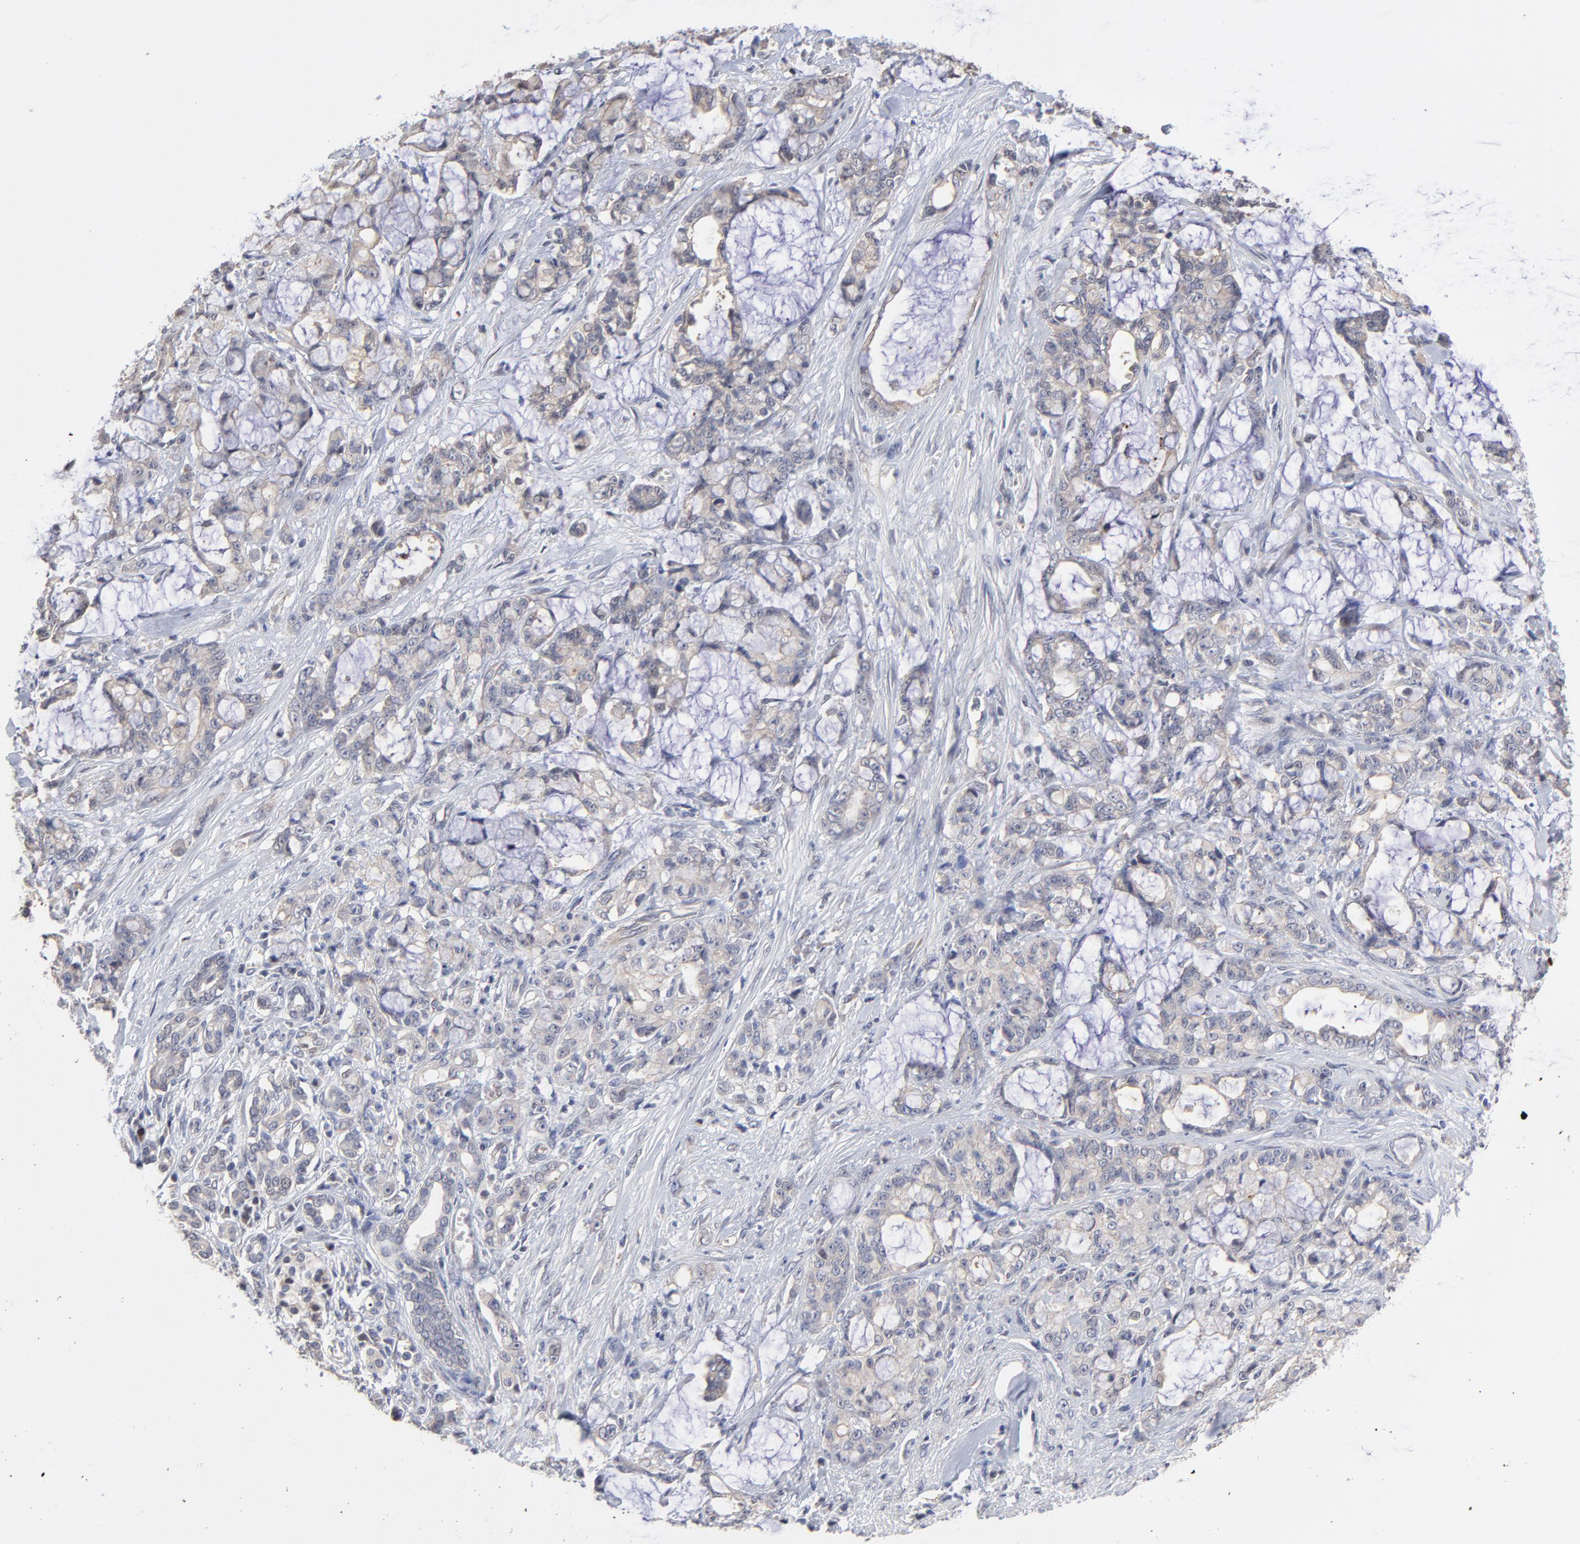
{"staining": {"intensity": "weak", "quantity": ">75%", "location": "cytoplasmic/membranous"}, "tissue": "pancreatic cancer", "cell_type": "Tumor cells", "image_type": "cancer", "snomed": [{"axis": "morphology", "description": "Adenocarcinoma, NOS"}, {"axis": "topography", "description": "Pancreas"}], "caption": "Brown immunohistochemical staining in human adenocarcinoma (pancreatic) displays weak cytoplasmic/membranous positivity in approximately >75% of tumor cells. The staining was performed using DAB to visualize the protein expression in brown, while the nuclei were stained in blue with hematoxylin (Magnification: 20x).", "gene": "ZNF157", "patient": {"sex": "female", "age": 73}}